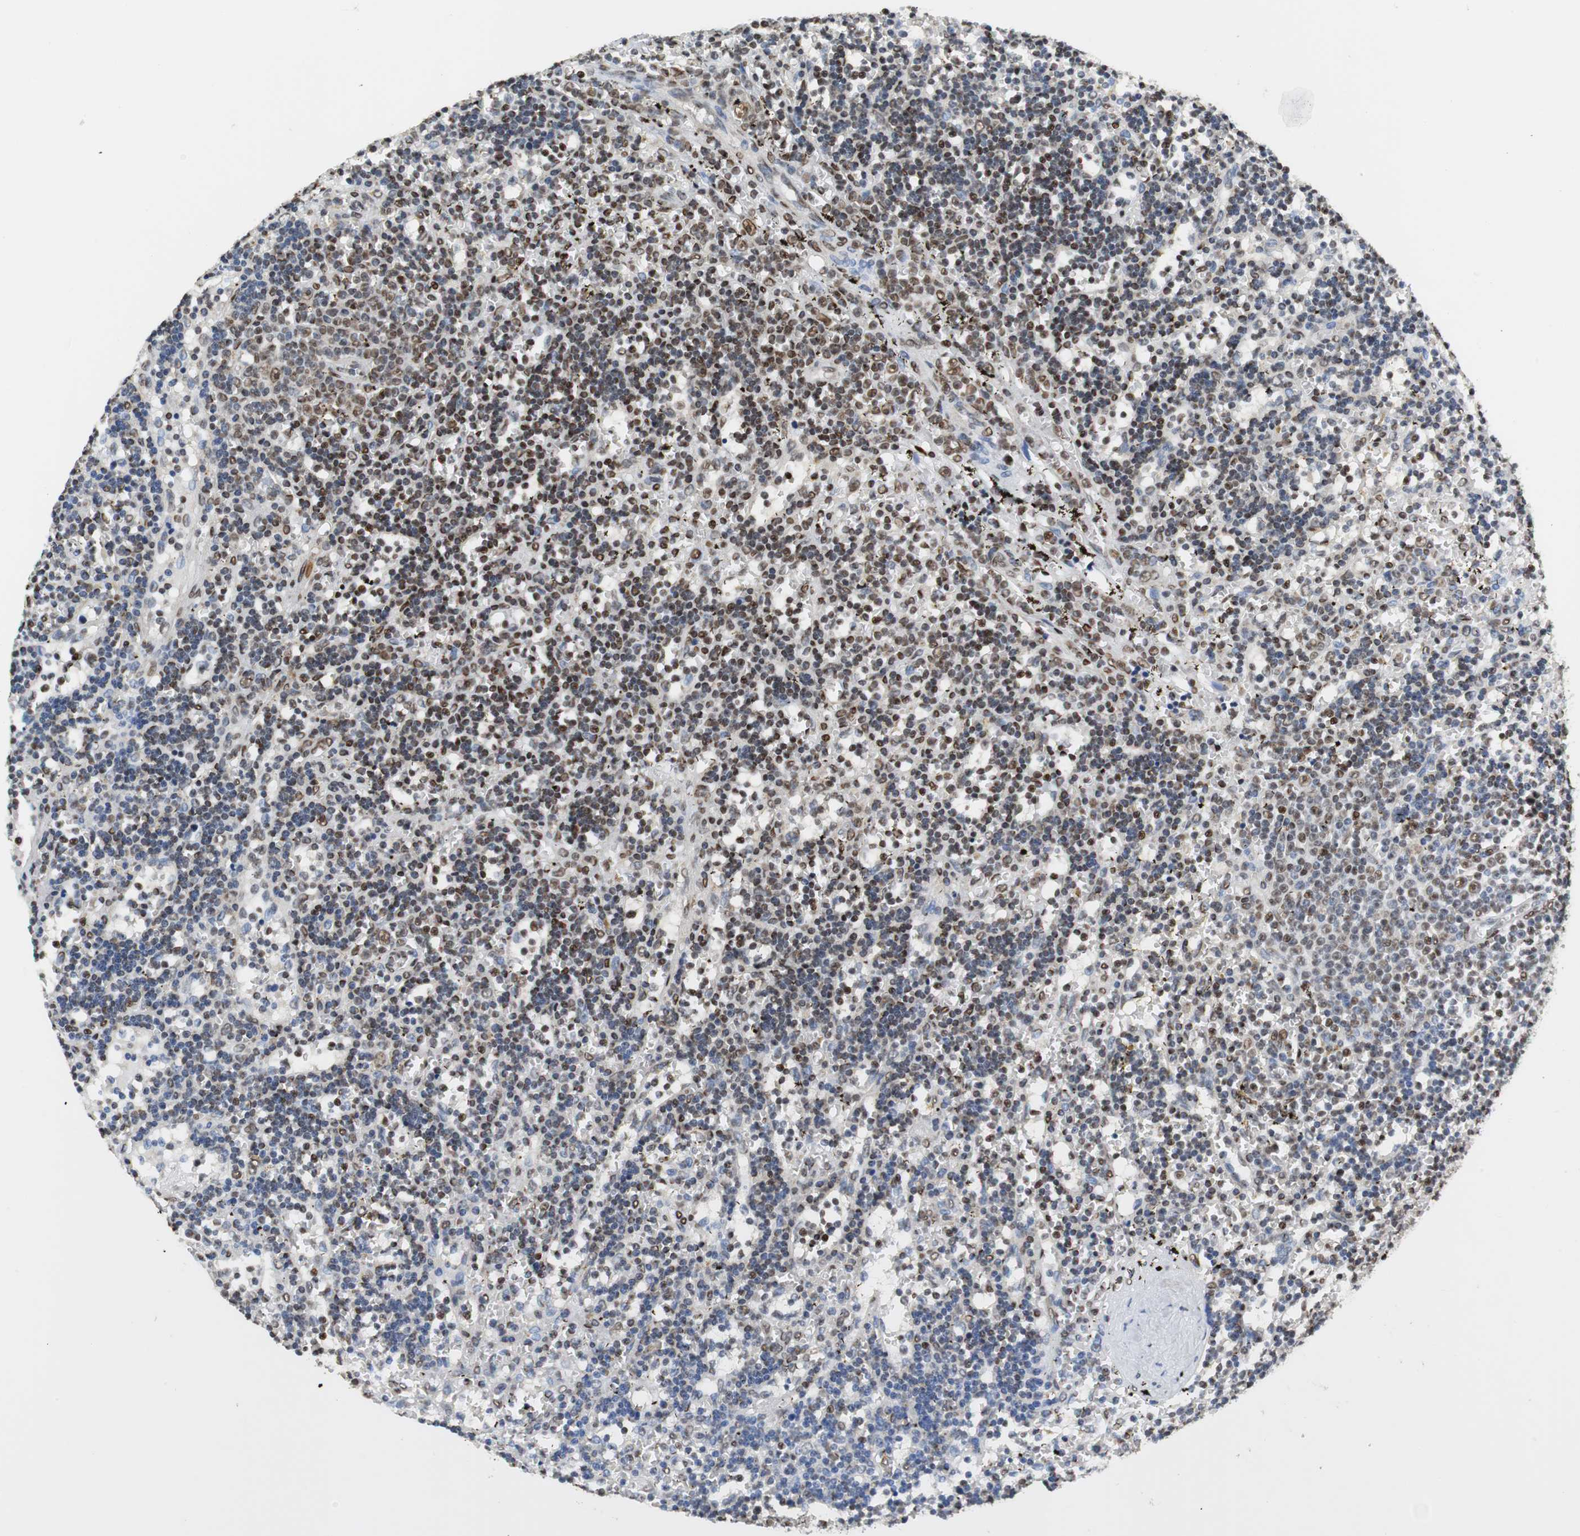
{"staining": {"intensity": "moderate", "quantity": "25%-75%", "location": "nuclear"}, "tissue": "lymphoma", "cell_type": "Tumor cells", "image_type": "cancer", "snomed": [{"axis": "morphology", "description": "Malignant lymphoma, non-Hodgkin's type, Low grade"}, {"axis": "topography", "description": "Spleen"}], "caption": "Protein positivity by immunohistochemistry (IHC) demonstrates moderate nuclear expression in approximately 25%-75% of tumor cells in lymphoma. (Stains: DAB (3,3'-diaminobenzidine) in brown, nuclei in blue, Microscopy: brightfield microscopy at high magnification).", "gene": "HDAC1", "patient": {"sex": "male", "age": 60}}